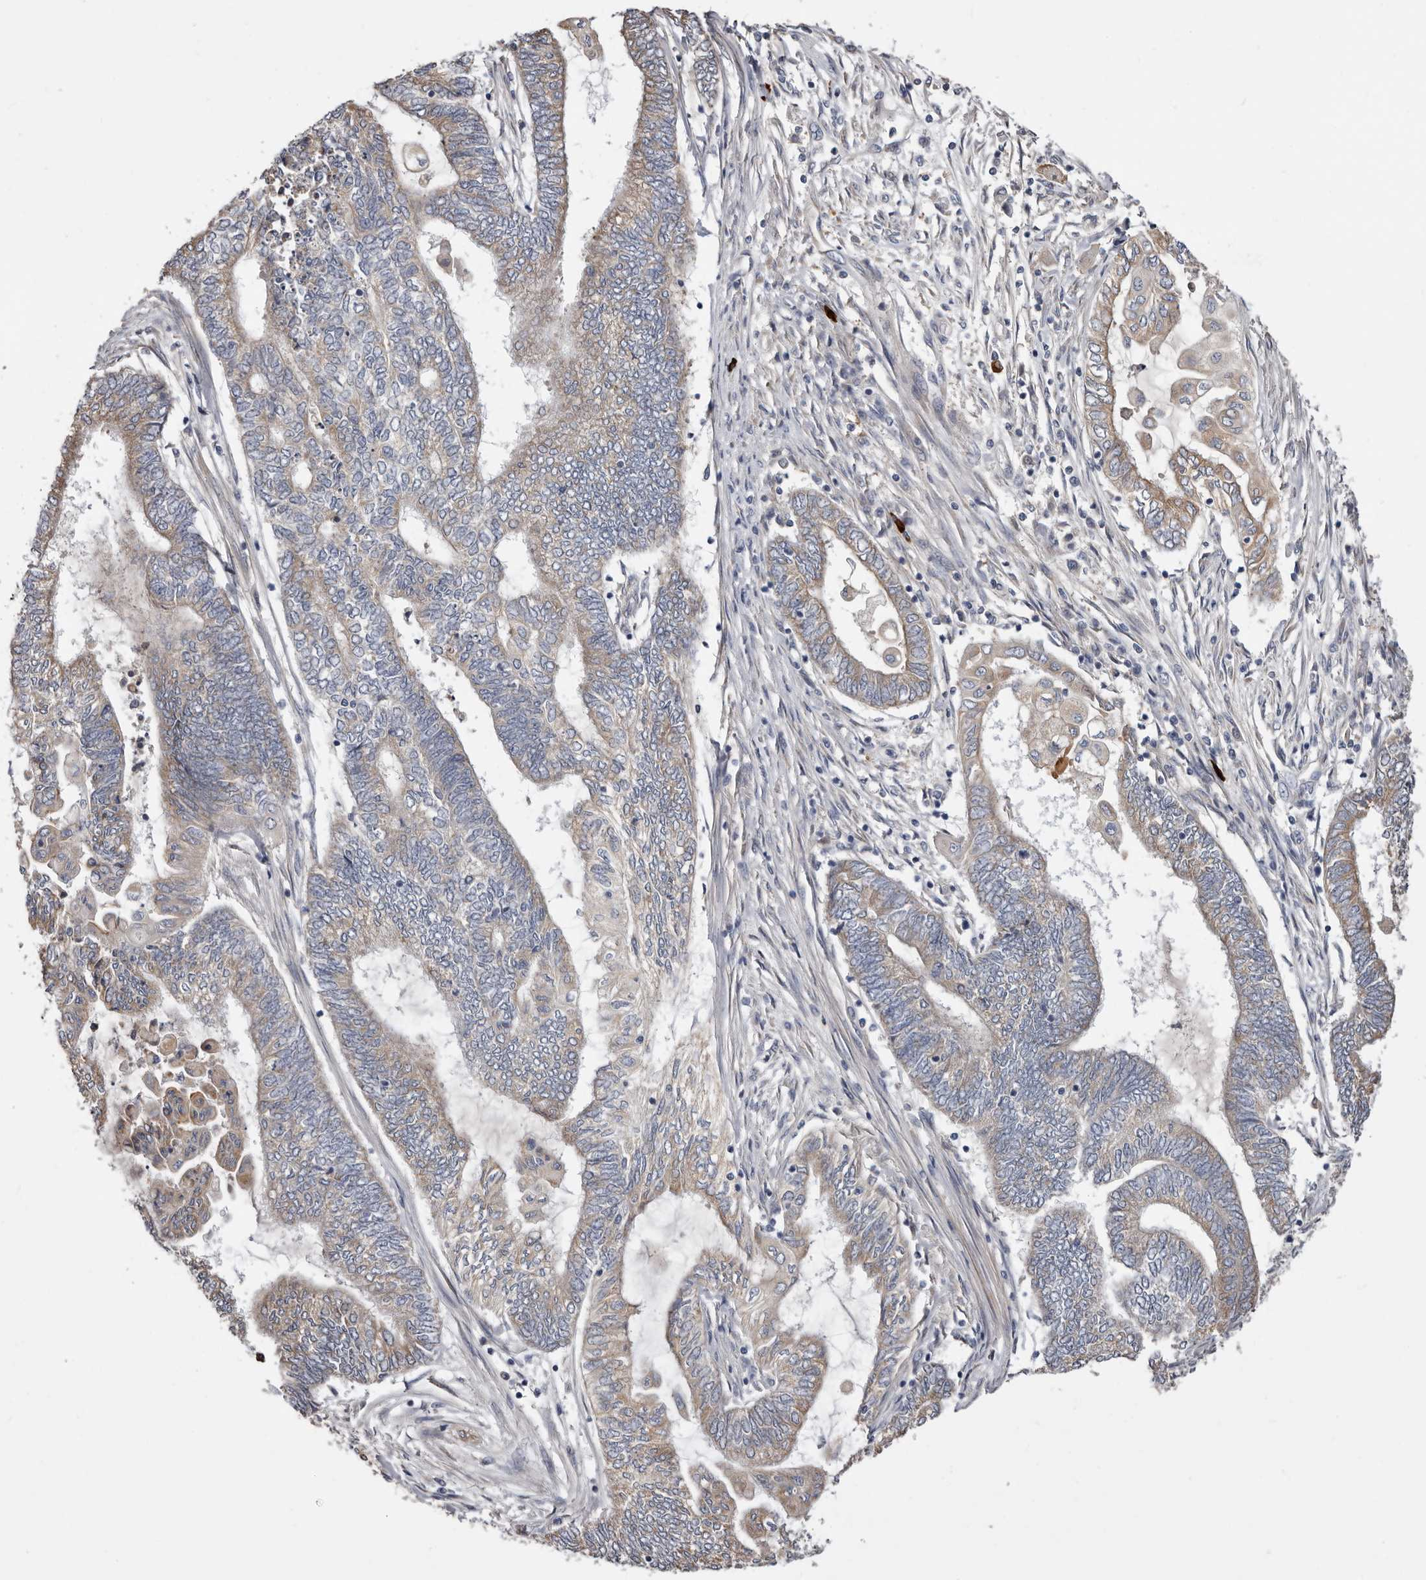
{"staining": {"intensity": "weak", "quantity": "<25%", "location": "cytoplasmic/membranous"}, "tissue": "endometrial cancer", "cell_type": "Tumor cells", "image_type": "cancer", "snomed": [{"axis": "morphology", "description": "Adenocarcinoma, NOS"}, {"axis": "topography", "description": "Uterus"}, {"axis": "topography", "description": "Endometrium"}], "caption": "Tumor cells show no significant protein staining in endometrial cancer (adenocarcinoma). The staining is performed using DAB (3,3'-diaminobenzidine) brown chromogen with nuclei counter-stained in using hematoxylin.", "gene": "ASIC5", "patient": {"sex": "female", "age": 70}}